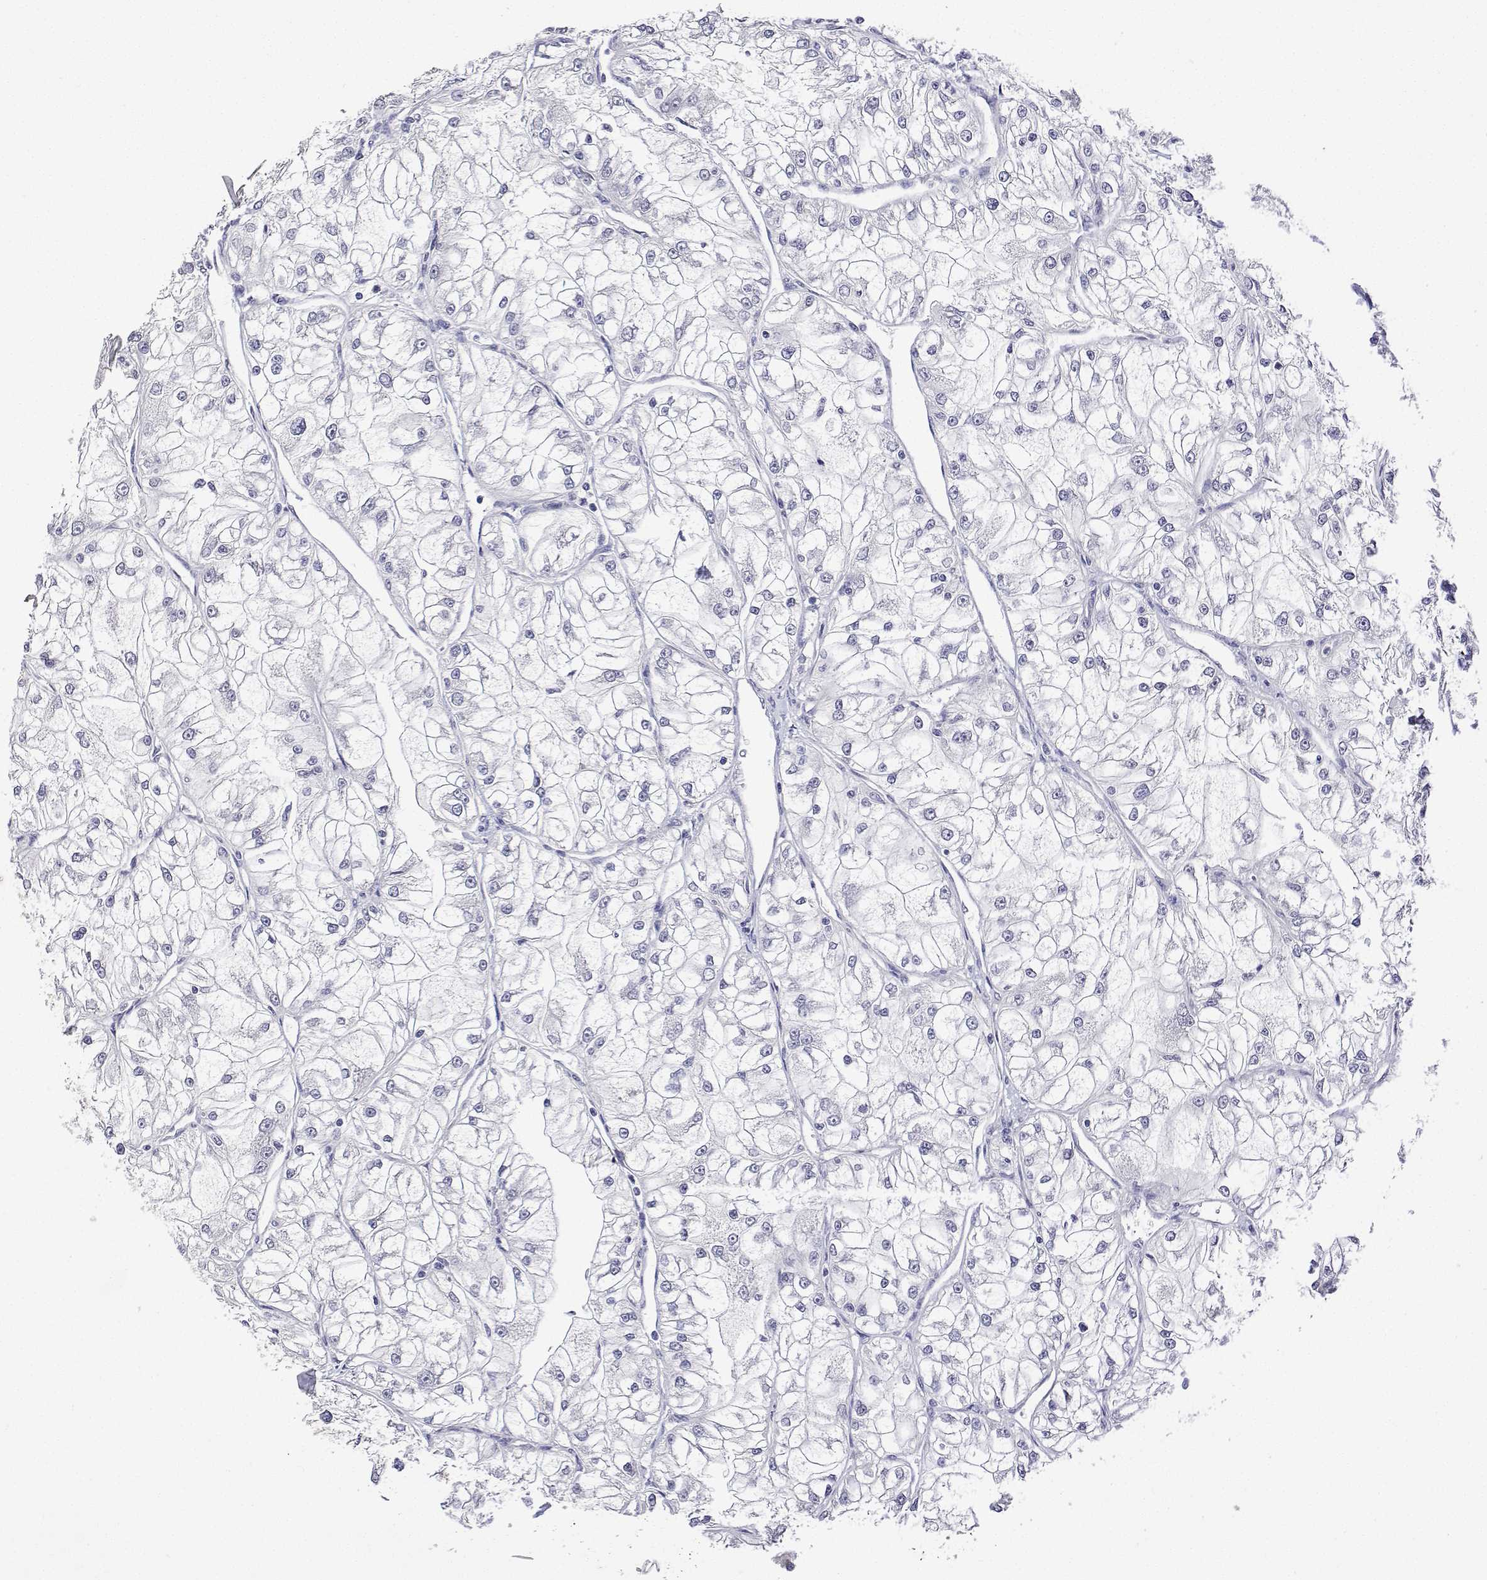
{"staining": {"intensity": "negative", "quantity": "none", "location": "none"}, "tissue": "renal cancer", "cell_type": "Tumor cells", "image_type": "cancer", "snomed": [{"axis": "morphology", "description": "Adenocarcinoma, NOS"}, {"axis": "topography", "description": "Kidney"}], "caption": "Human adenocarcinoma (renal) stained for a protein using IHC displays no expression in tumor cells.", "gene": "PLCB1", "patient": {"sex": "female", "age": 72}}